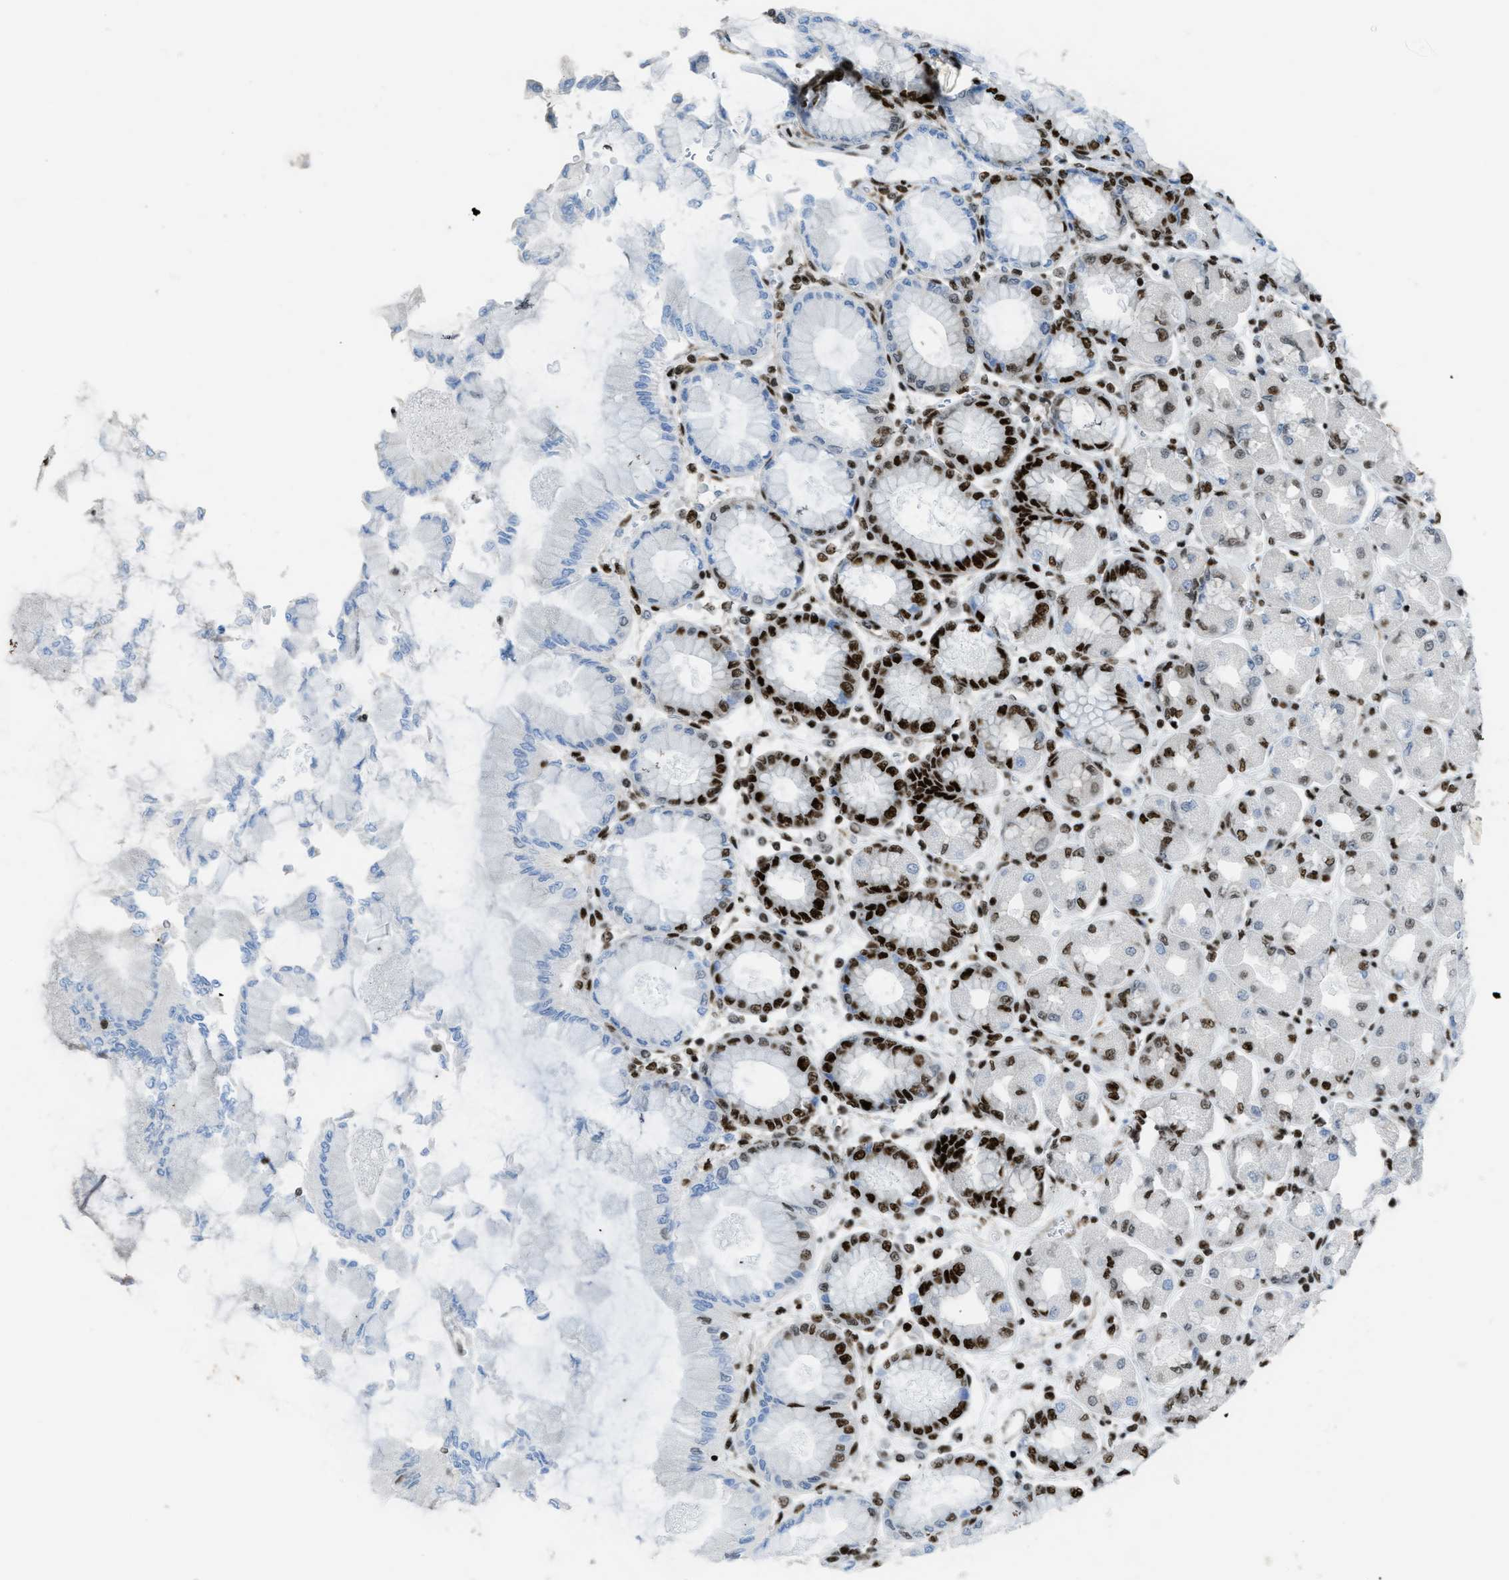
{"staining": {"intensity": "strong", "quantity": ">75%", "location": "nuclear"}, "tissue": "stomach", "cell_type": "Glandular cells", "image_type": "normal", "snomed": [{"axis": "morphology", "description": "Normal tissue, NOS"}, {"axis": "topography", "description": "Stomach, upper"}], "caption": "Benign stomach was stained to show a protein in brown. There is high levels of strong nuclear positivity in approximately >75% of glandular cells.", "gene": "ZNF207", "patient": {"sex": "female", "age": 56}}